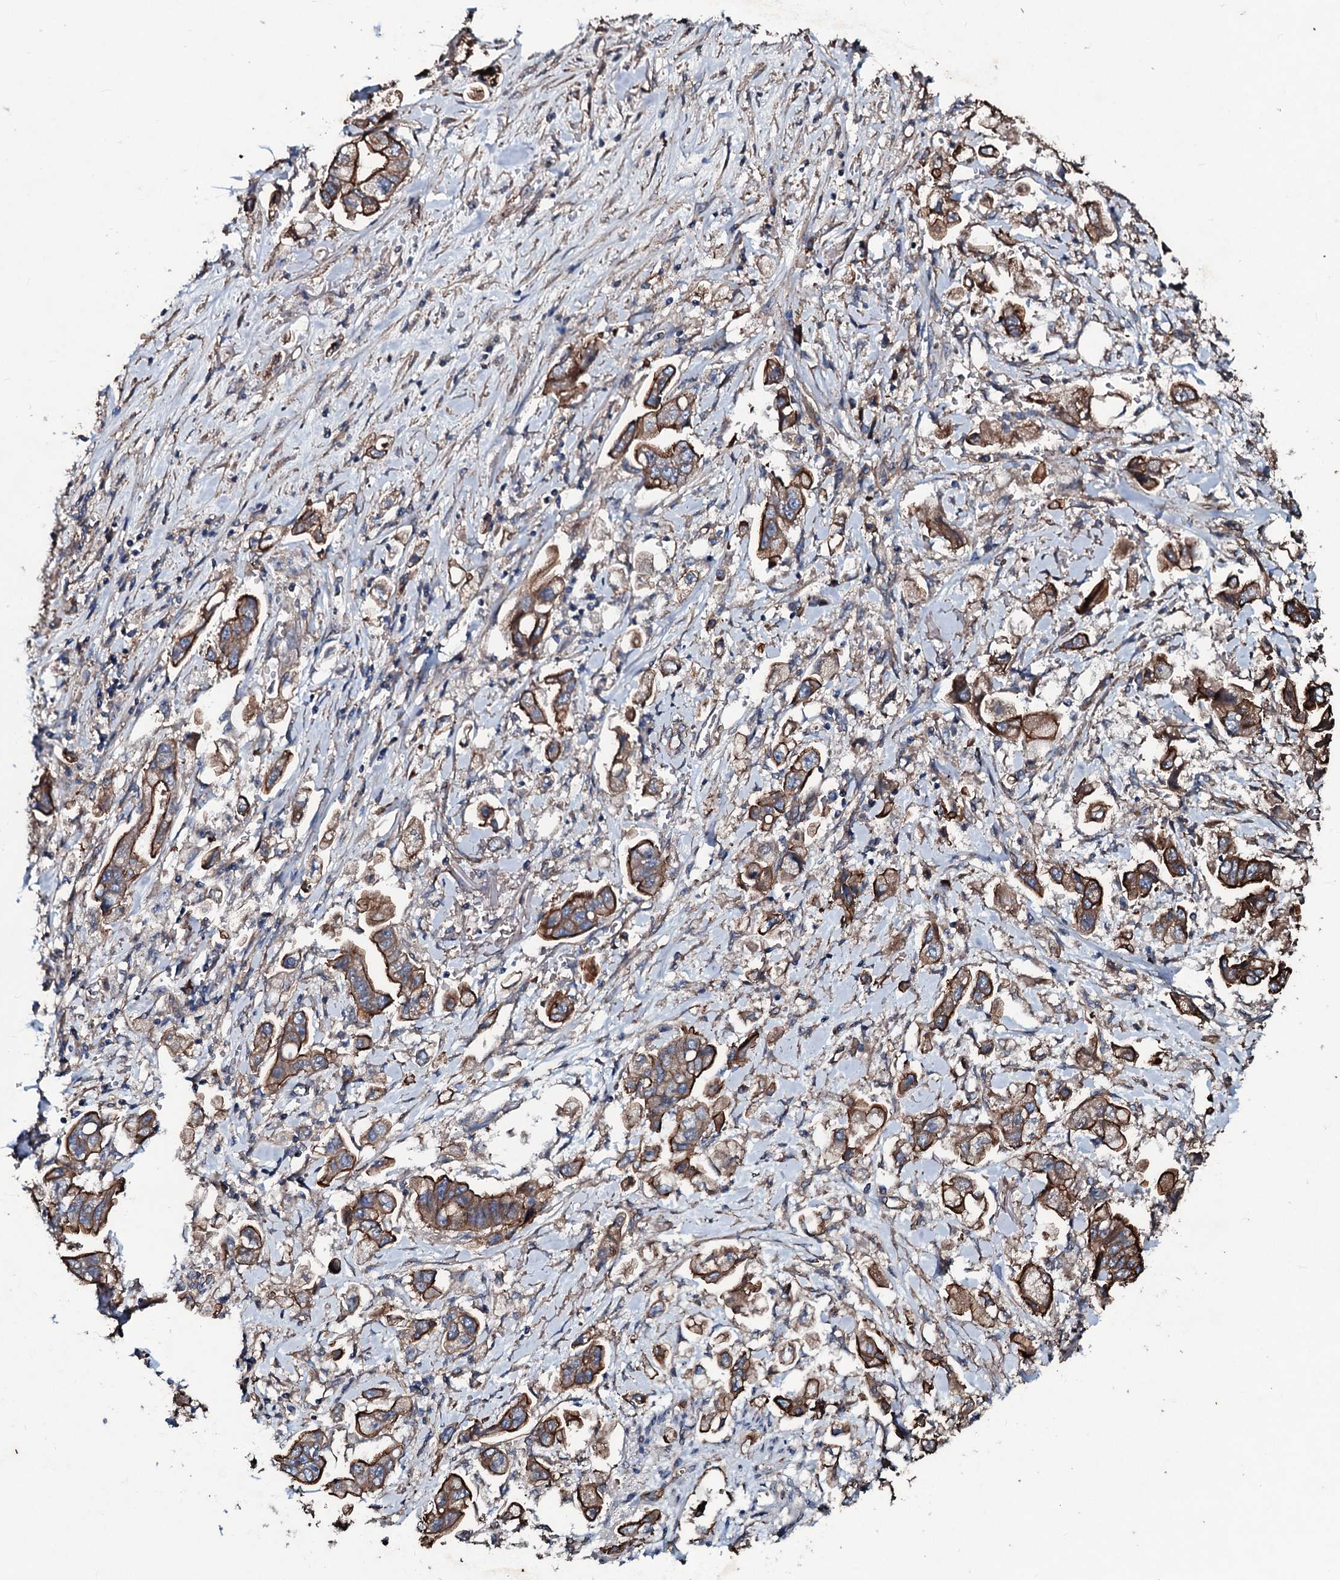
{"staining": {"intensity": "moderate", "quantity": ">75%", "location": "cytoplasmic/membranous"}, "tissue": "stomach cancer", "cell_type": "Tumor cells", "image_type": "cancer", "snomed": [{"axis": "morphology", "description": "Adenocarcinoma, NOS"}, {"axis": "topography", "description": "Stomach"}], "caption": "Tumor cells demonstrate medium levels of moderate cytoplasmic/membranous expression in about >75% of cells in human adenocarcinoma (stomach). The protein of interest is stained brown, and the nuclei are stained in blue (DAB IHC with brightfield microscopy, high magnification).", "gene": "DMAC2", "patient": {"sex": "male", "age": 62}}